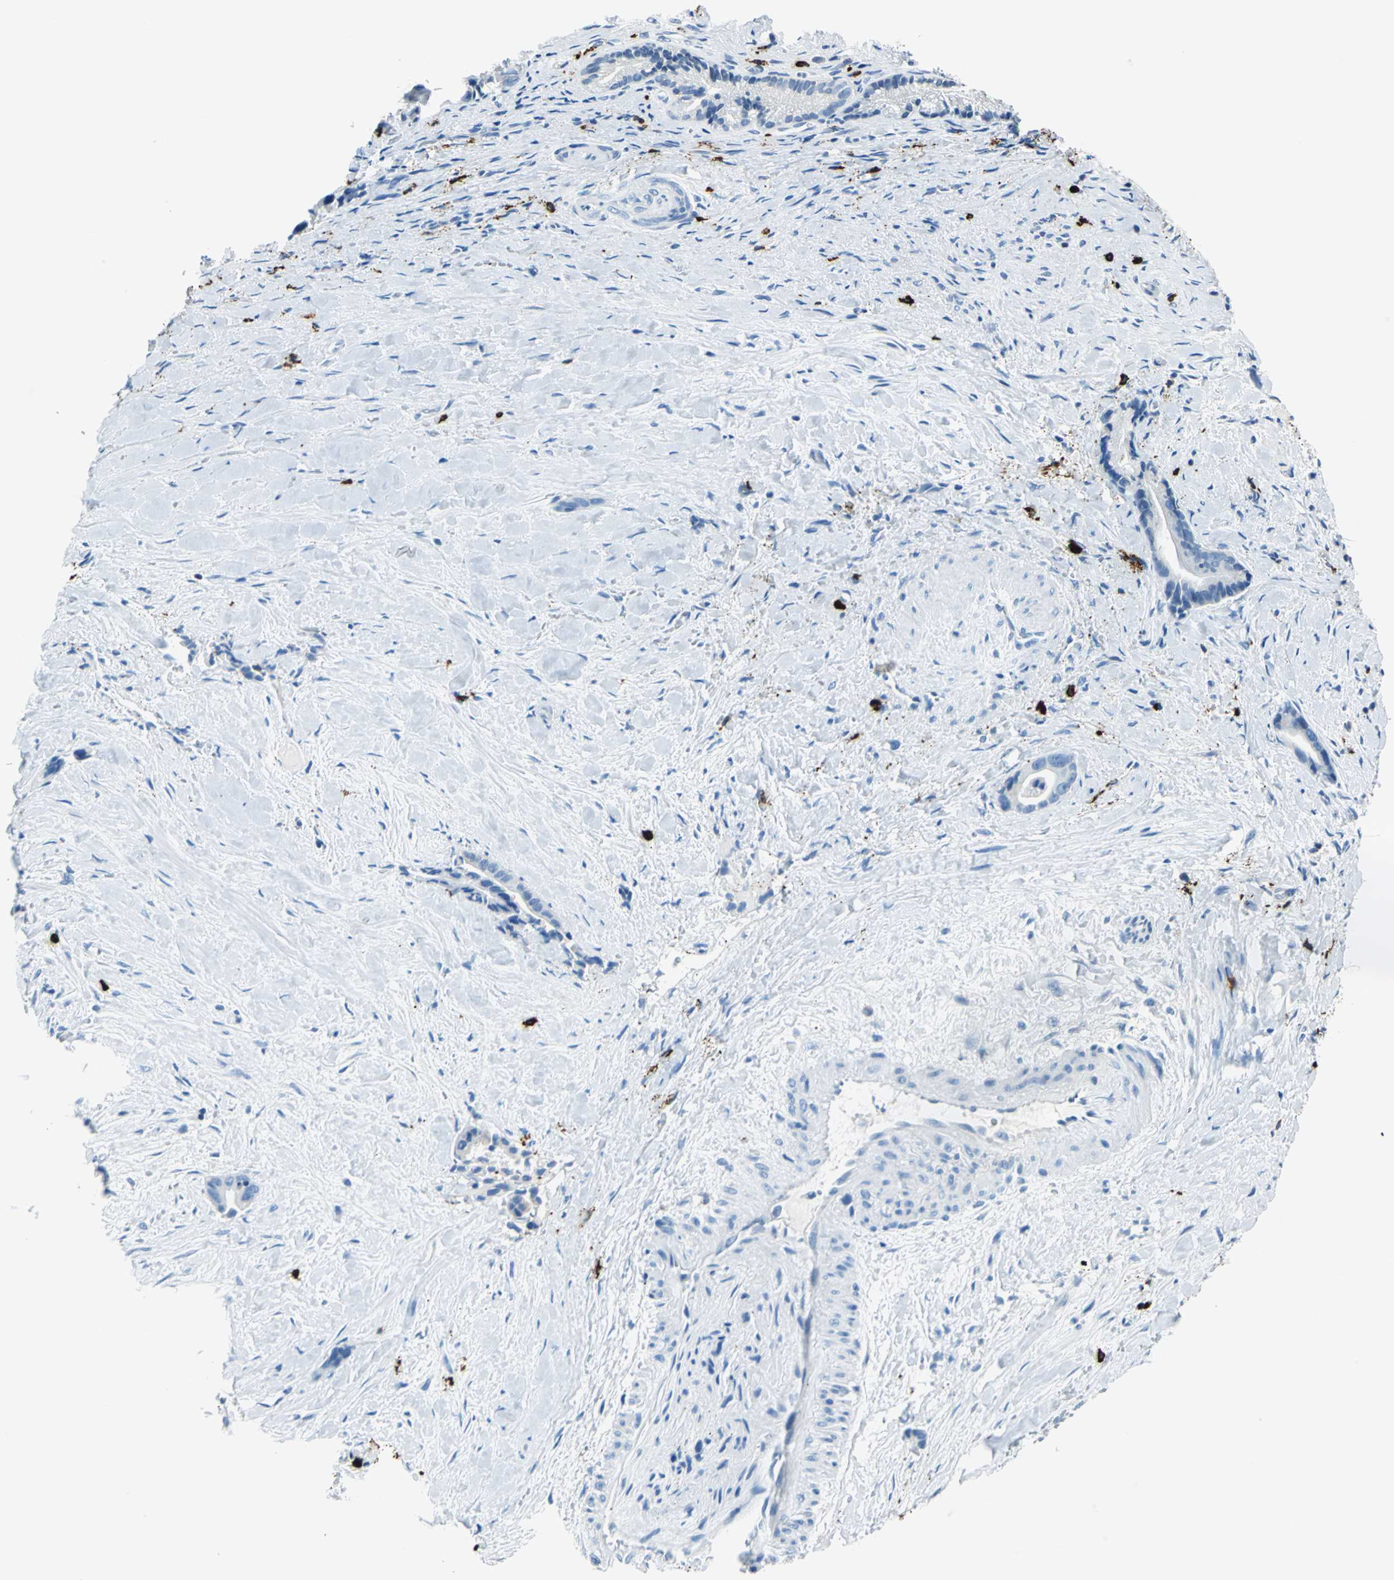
{"staining": {"intensity": "negative", "quantity": "none", "location": "none"}, "tissue": "liver cancer", "cell_type": "Tumor cells", "image_type": "cancer", "snomed": [{"axis": "morphology", "description": "Cholangiocarcinoma"}, {"axis": "topography", "description": "Liver"}], "caption": "Human liver cancer stained for a protein using immunohistochemistry exhibits no staining in tumor cells.", "gene": "CPA3", "patient": {"sex": "female", "age": 55}}